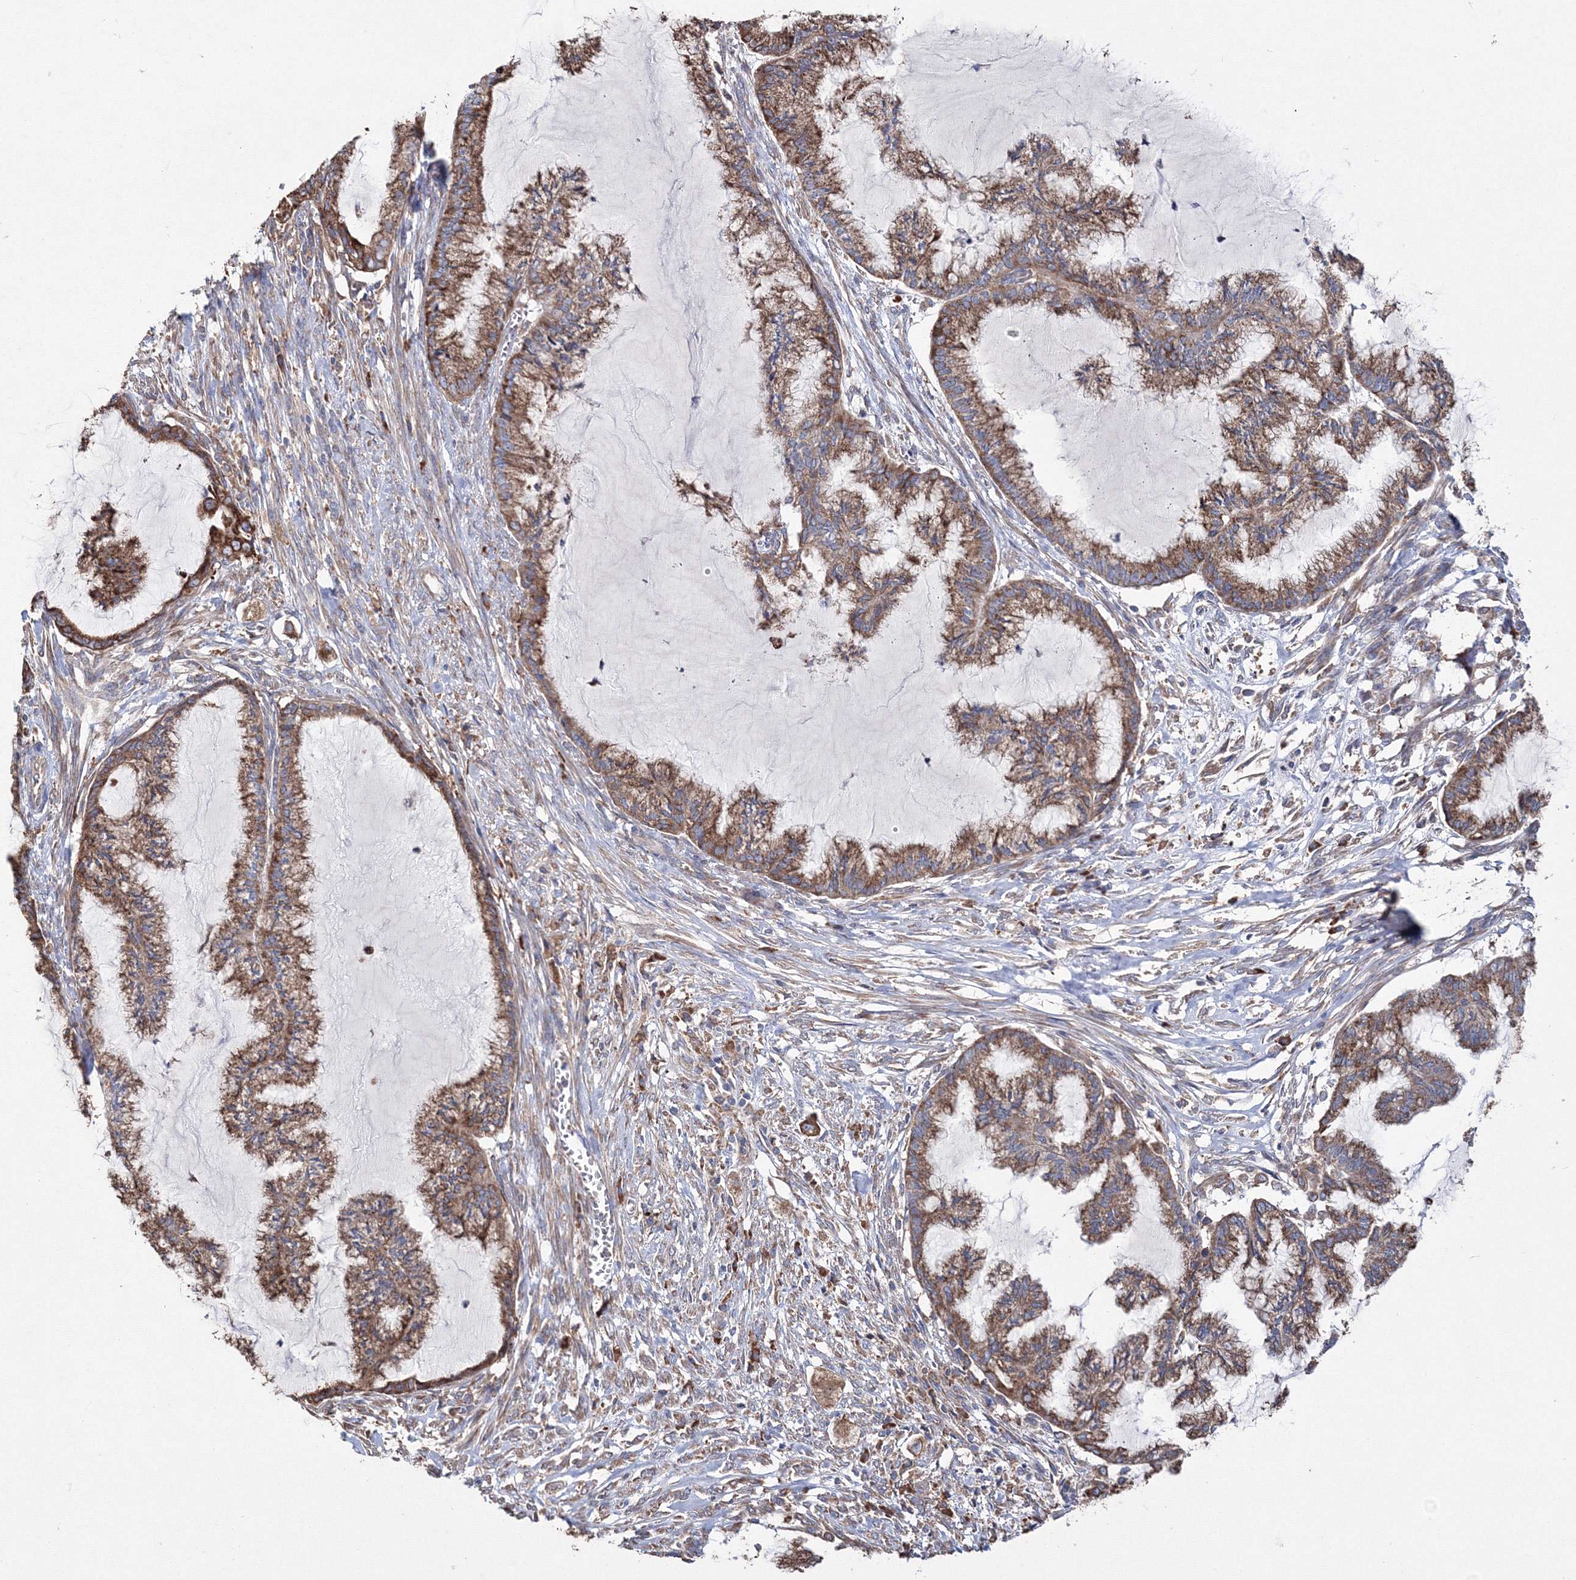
{"staining": {"intensity": "moderate", "quantity": ">75%", "location": "cytoplasmic/membranous"}, "tissue": "endometrial cancer", "cell_type": "Tumor cells", "image_type": "cancer", "snomed": [{"axis": "morphology", "description": "Adenocarcinoma, NOS"}, {"axis": "topography", "description": "Endometrium"}], "caption": "Brown immunohistochemical staining in endometrial cancer shows moderate cytoplasmic/membranous staining in about >75% of tumor cells.", "gene": "VPS8", "patient": {"sex": "female", "age": 86}}